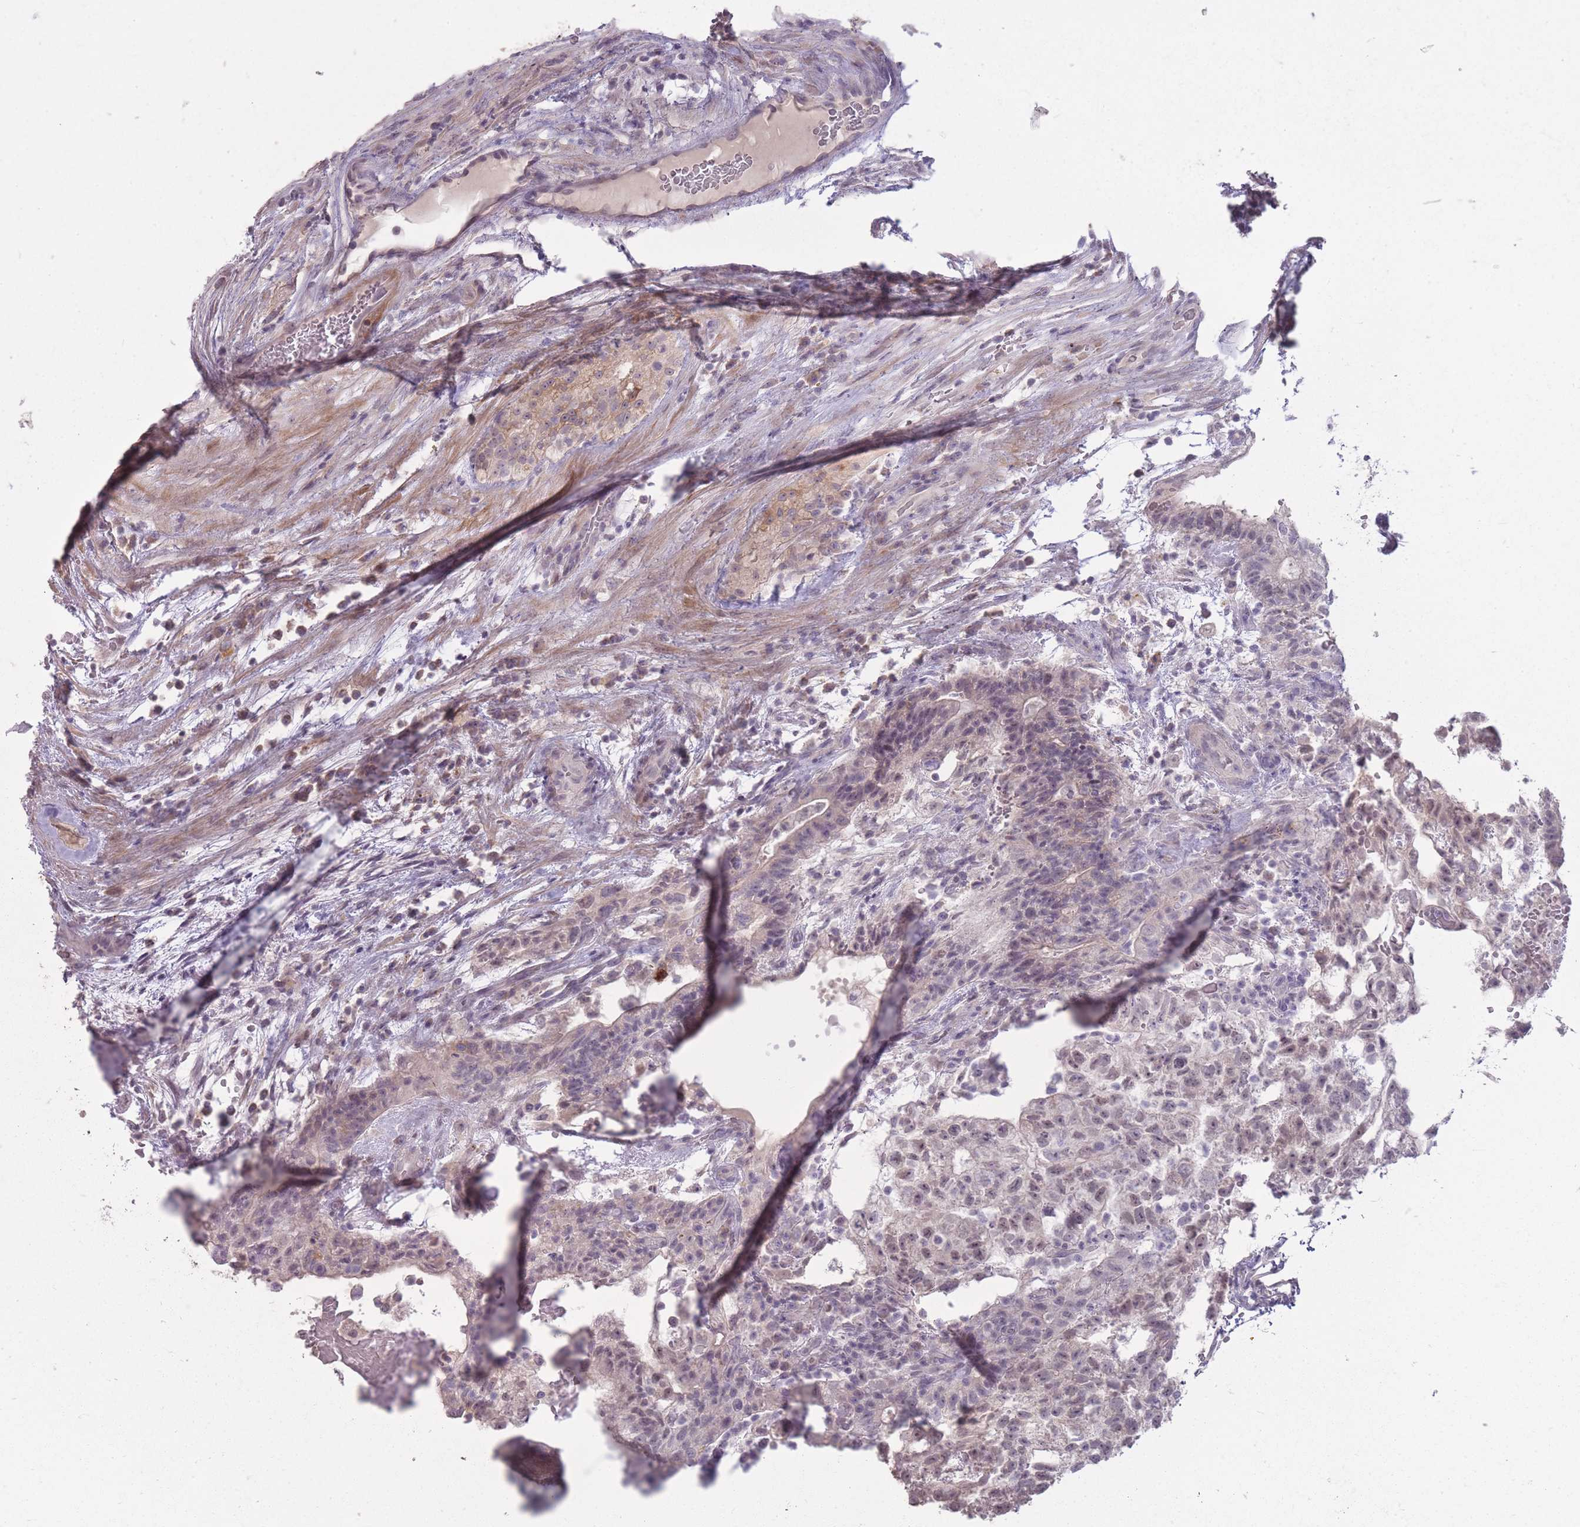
{"staining": {"intensity": "negative", "quantity": "none", "location": "none"}, "tissue": "testis cancer", "cell_type": "Tumor cells", "image_type": "cancer", "snomed": [{"axis": "morphology", "description": "Normal tissue, NOS"}, {"axis": "morphology", "description": "Carcinoma, Embryonal, NOS"}, {"axis": "topography", "description": "Testis"}], "caption": "Human testis embryonal carcinoma stained for a protein using immunohistochemistry (IHC) shows no staining in tumor cells.", "gene": "ZBTB24", "patient": {"sex": "male", "age": 32}}